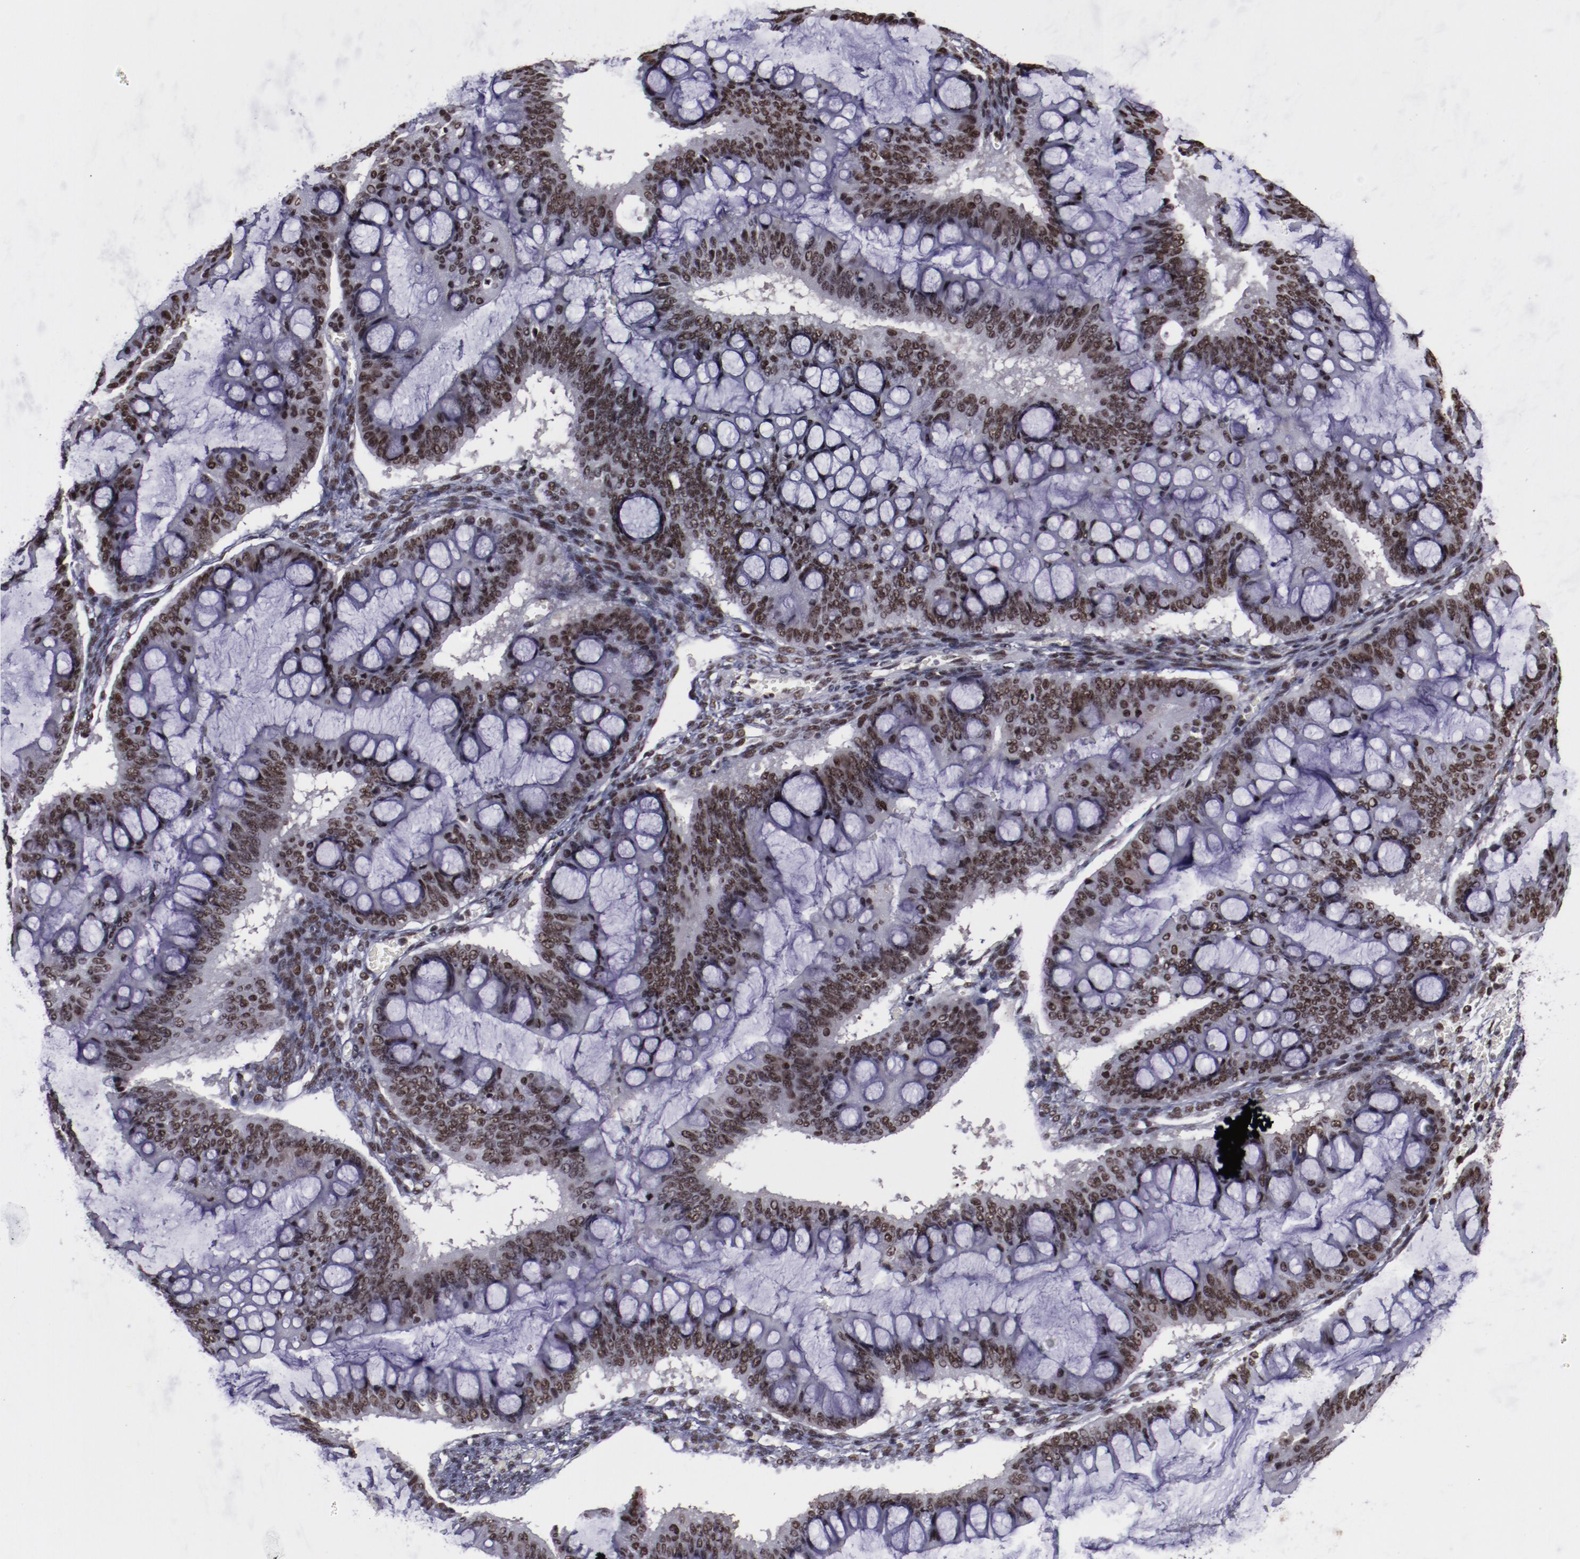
{"staining": {"intensity": "moderate", "quantity": ">75%", "location": "nuclear"}, "tissue": "ovarian cancer", "cell_type": "Tumor cells", "image_type": "cancer", "snomed": [{"axis": "morphology", "description": "Cystadenocarcinoma, mucinous, NOS"}, {"axis": "topography", "description": "Ovary"}], "caption": "Immunohistochemical staining of ovarian cancer (mucinous cystadenocarcinoma) reveals medium levels of moderate nuclear protein positivity in approximately >75% of tumor cells. The staining was performed using DAB (3,3'-diaminobenzidine) to visualize the protein expression in brown, while the nuclei were stained in blue with hematoxylin (Magnification: 20x).", "gene": "ERH", "patient": {"sex": "female", "age": 73}}